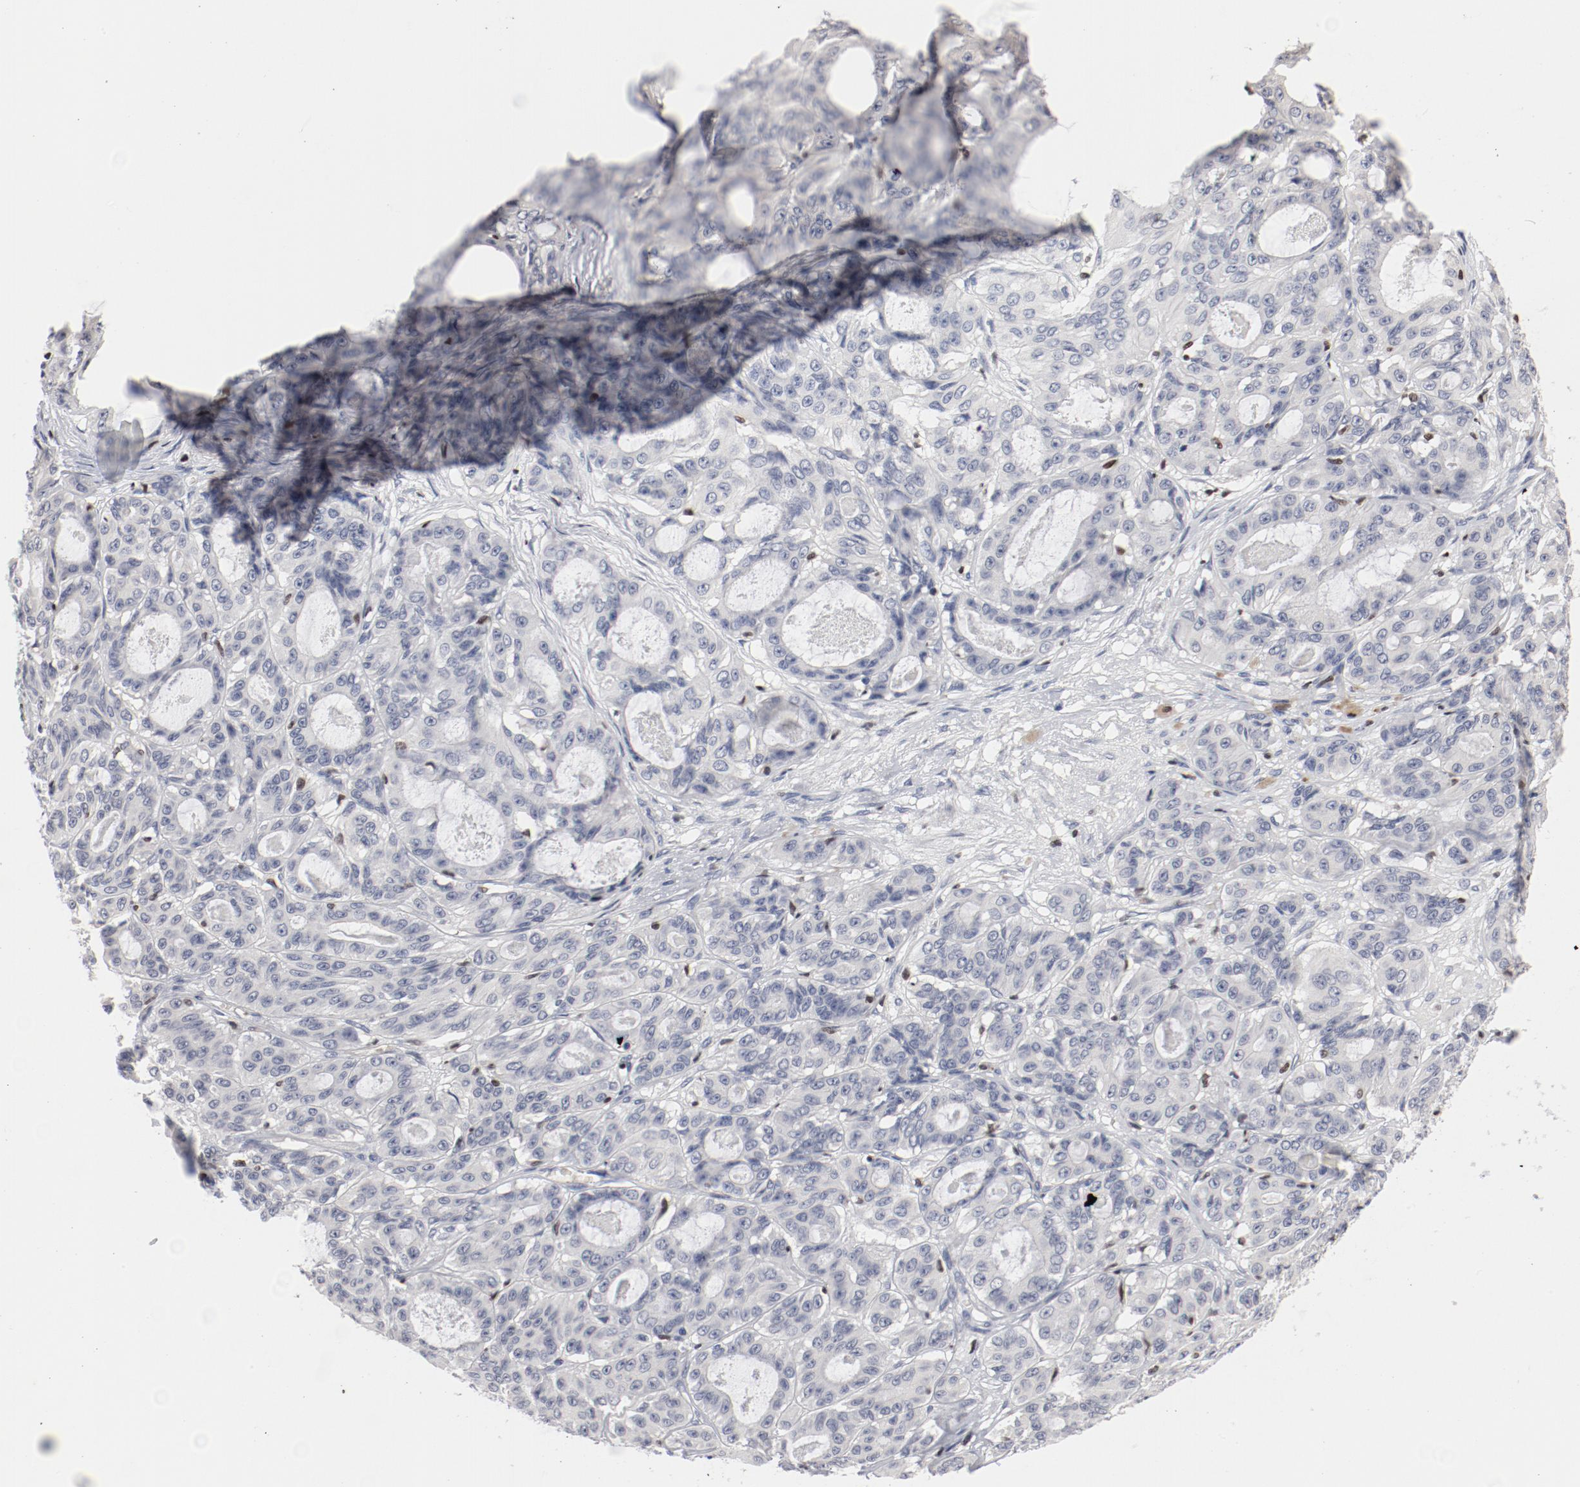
{"staining": {"intensity": "negative", "quantity": "none", "location": "none"}, "tissue": "ovarian cancer", "cell_type": "Tumor cells", "image_type": "cancer", "snomed": [{"axis": "morphology", "description": "Carcinoma, endometroid"}, {"axis": "topography", "description": "Ovary"}], "caption": "This is an immunohistochemistry (IHC) micrograph of endometroid carcinoma (ovarian). There is no expression in tumor cells.", "gene": "SPI1", "patient": {"sex": "female", "age": 61}}